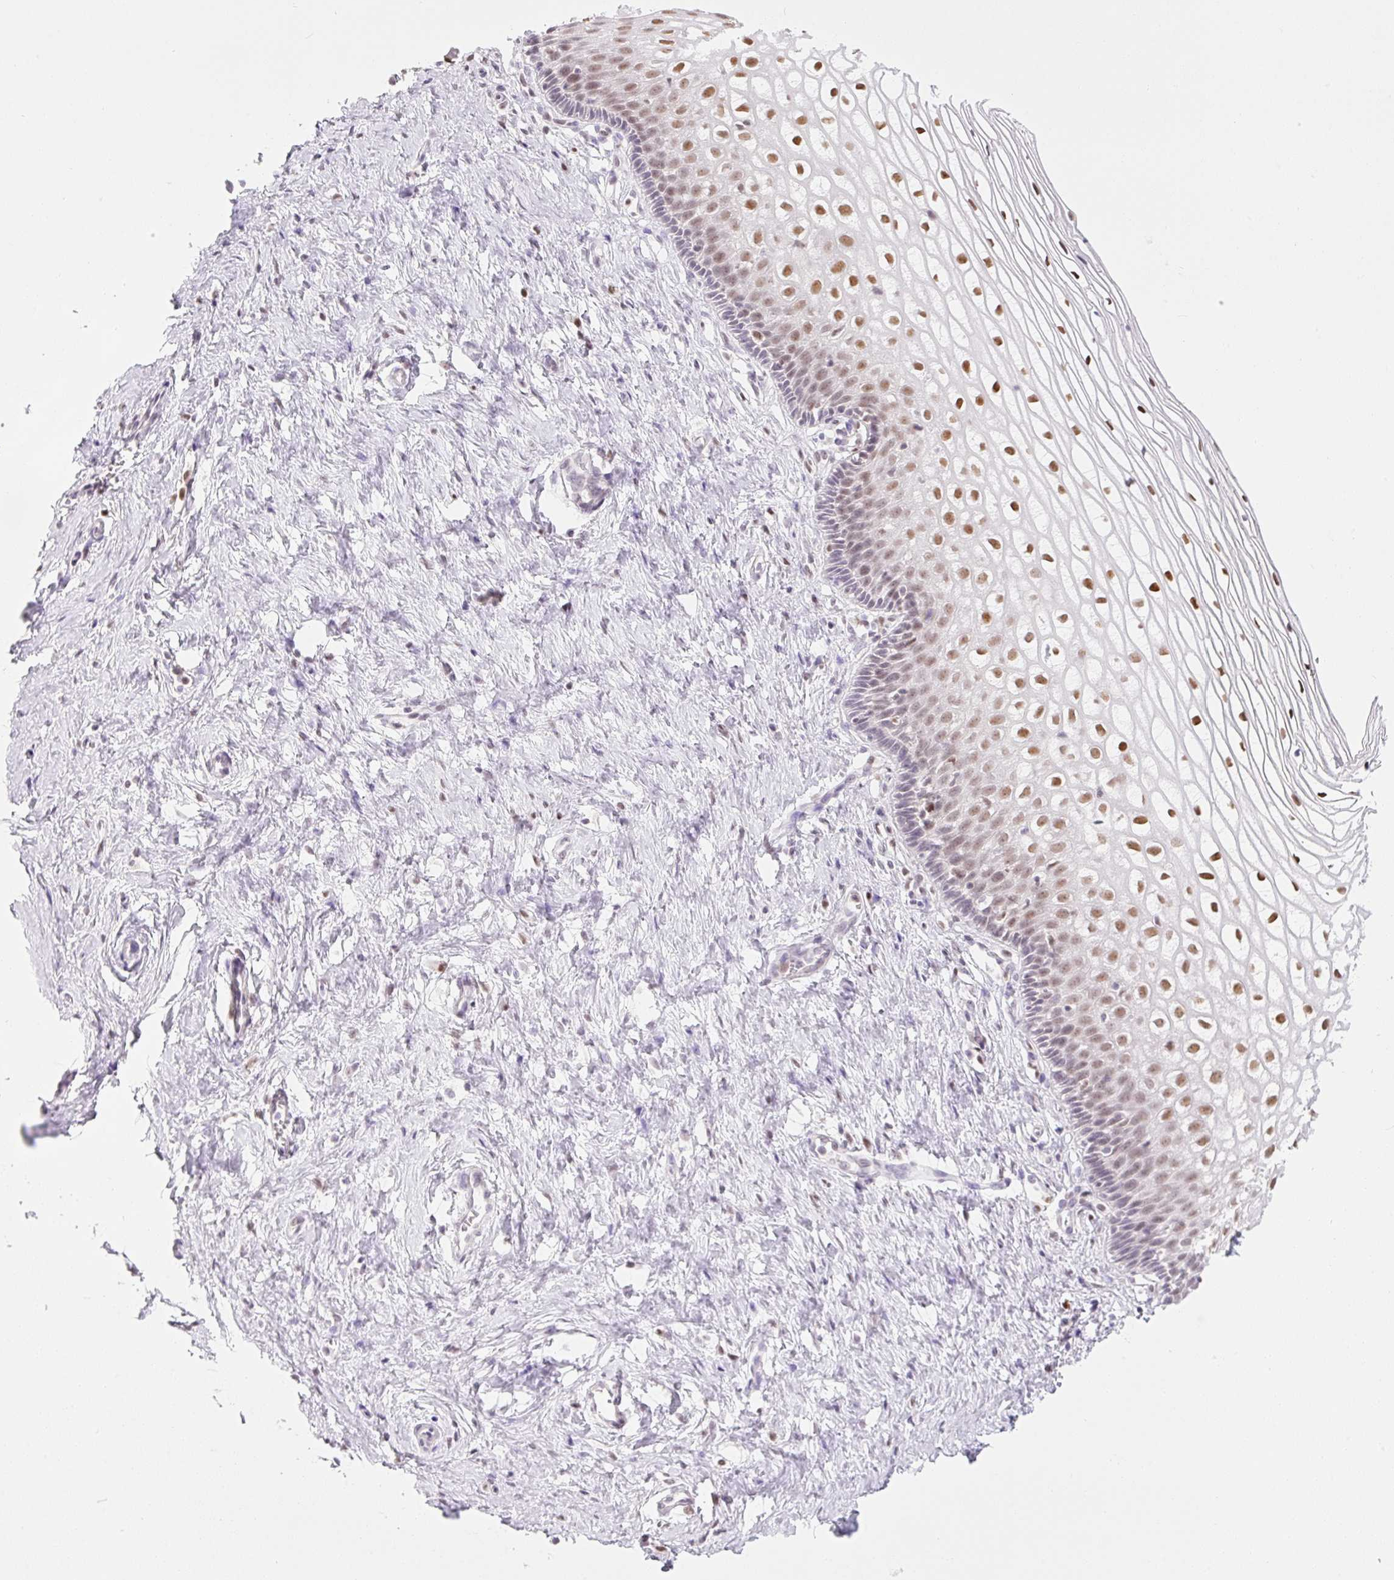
{"staining": {"intensity": "negative", "quantity": "none", "location": "none"}, "tissue": "cervix", "cell_type": "Glandular cells", "image_type": "normal", "snomed": [{"axis": "morphology", "description": "Normal tissue, NOS"}, {"axis": "topography", "description": "Cervix"}], "caption": "Unremarkable cervix was stained to show a protein in brown. There is no significant positivity in glandular cells. (Stains: DAB immunohistochemistry (IHC) with hematoxylin counter stain, Microscopy: brightfield microscopy at high magnification).", "gene": "TLE3", "patient": {"sex": "female", "age": 36}}